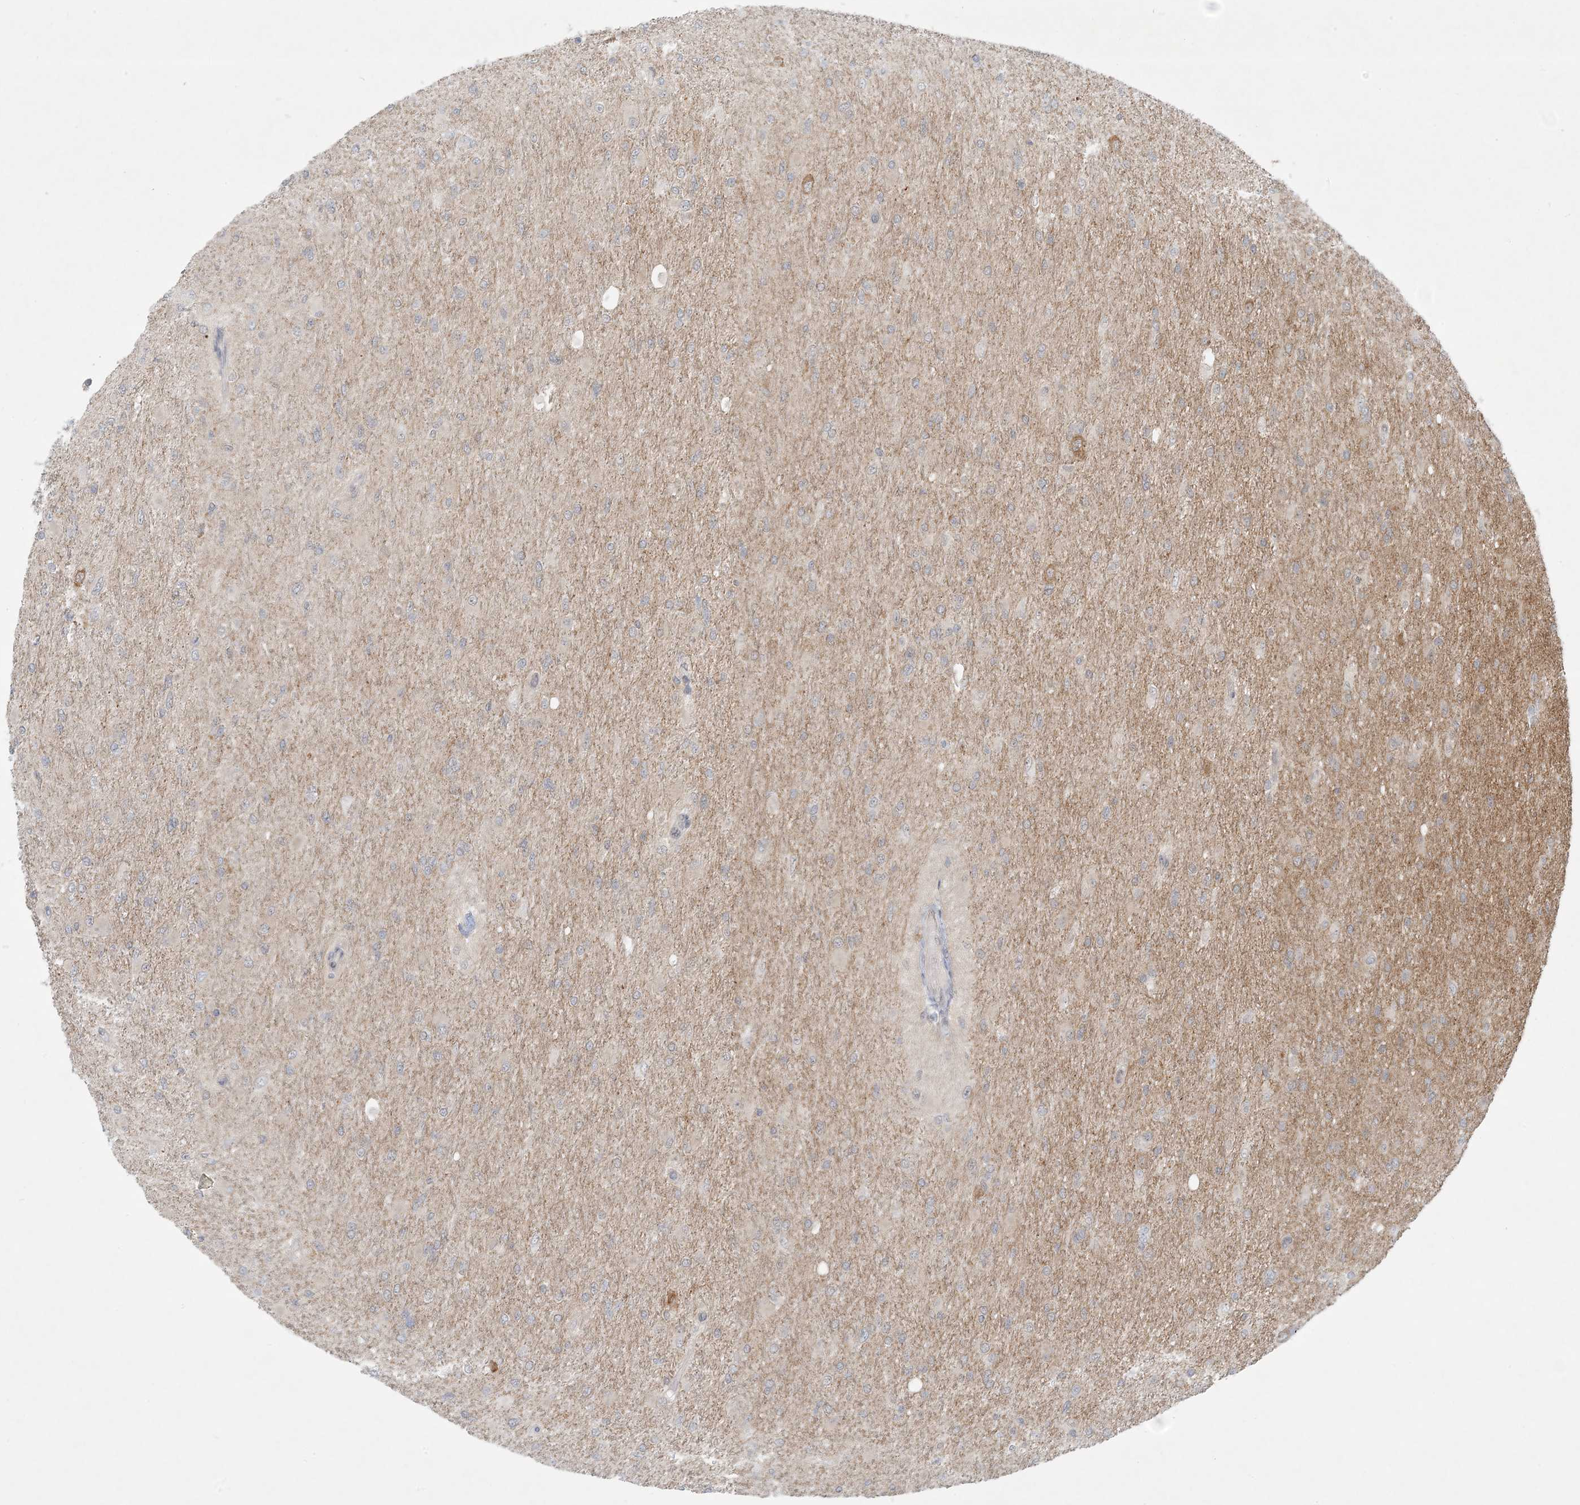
{"staining": {"intensity": "weak", "quantity": "<25%", "location": "cytoplasmic/membranous"}, "tissue": "glioma", "cell_type": "Tumor cells", "image_type": "cancer", "snomed": [{"axis": "morphology", "description": "Glioma, malignant, High grade"}, {"axis": "topography", "description": "Cerebral cortex"}], "caption": "Human glioma stained for a protein using IHC shows no expression in tumor cells.", "gene": "OBI1", "patient": {"sex": "female", "age": 36}}